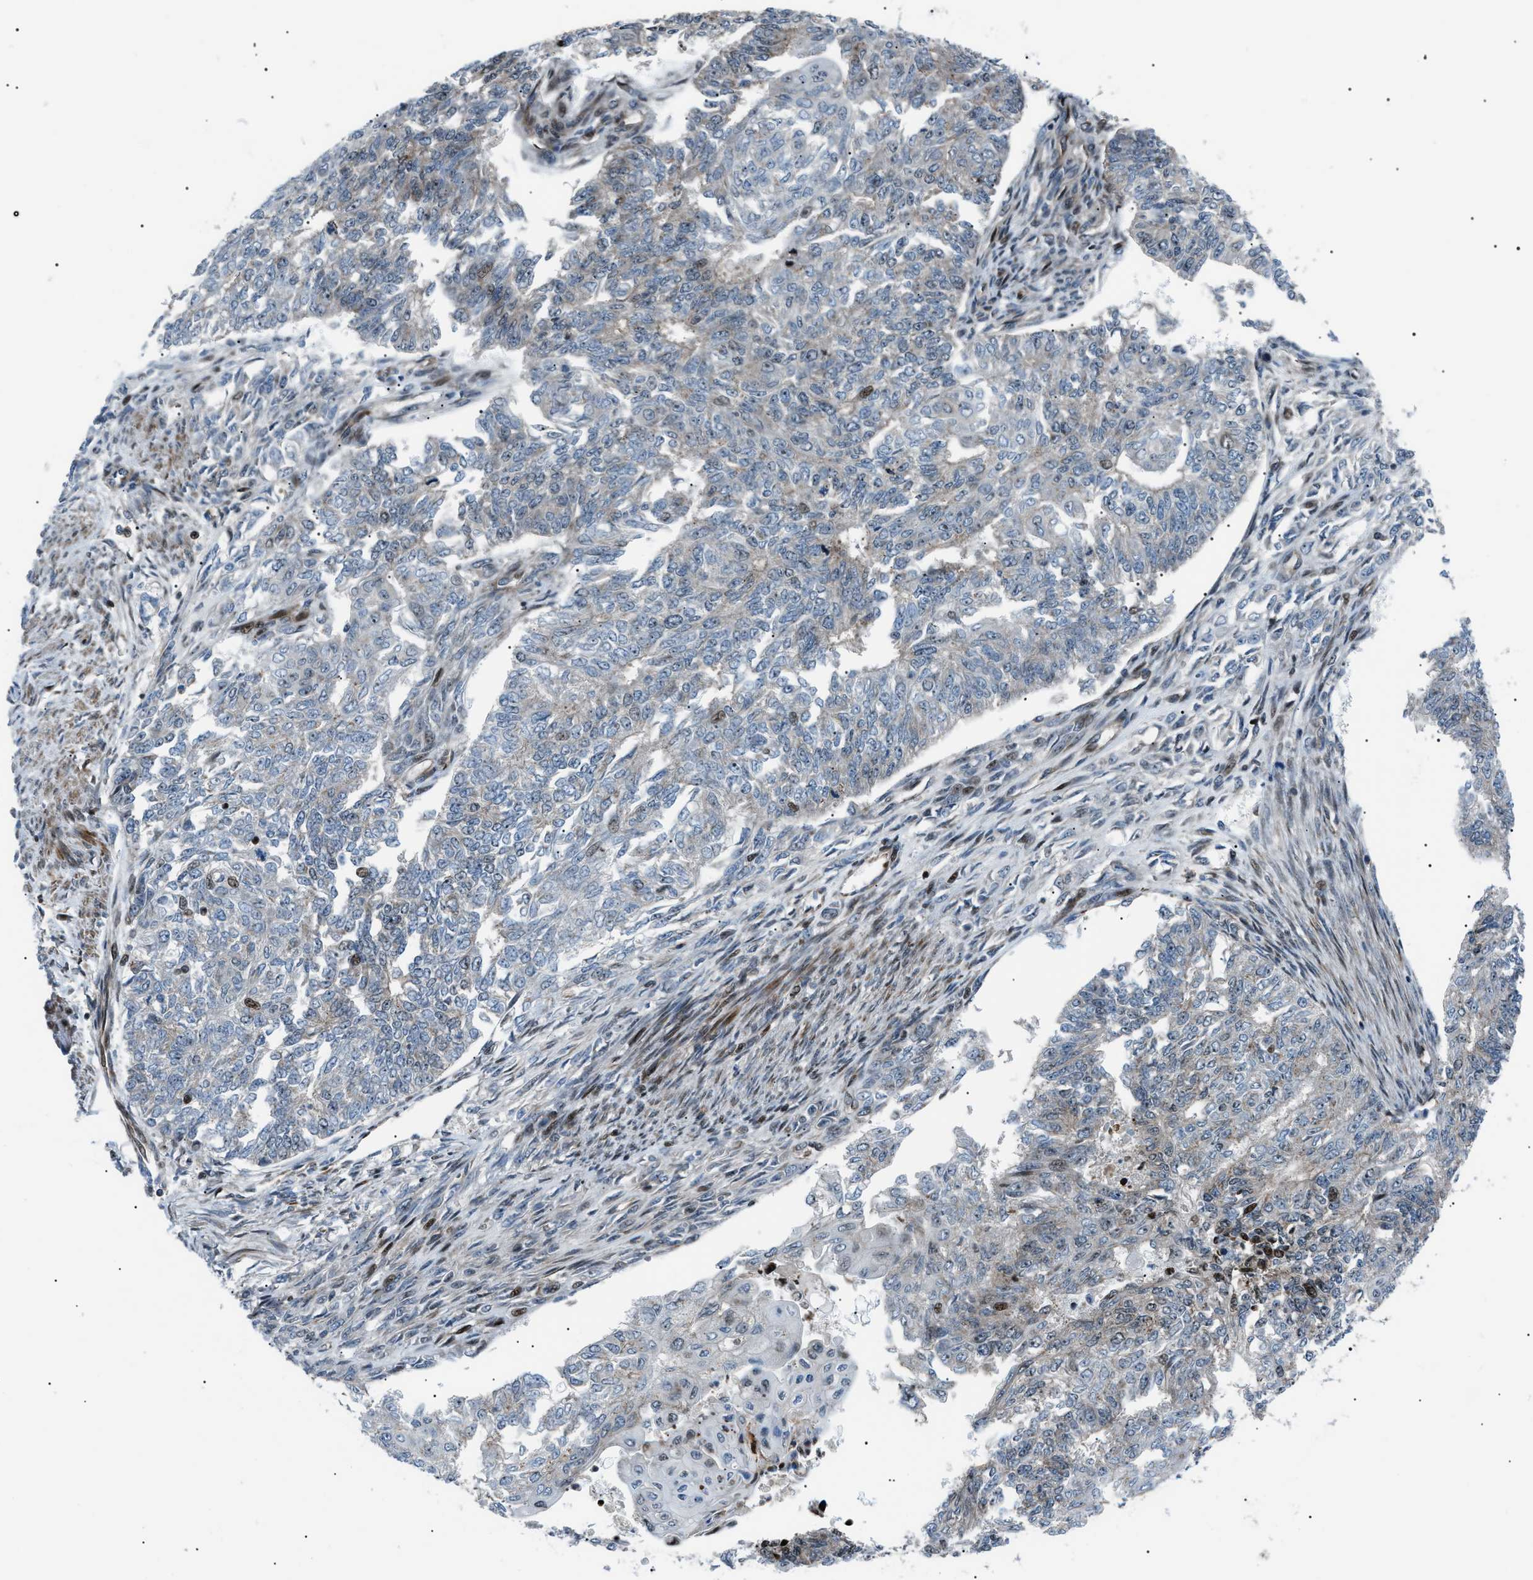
{"staining": {"intensity": "negative", "quantity": "none", "location": "none"}, "tissue": "endometrial cancer", "cell_type": "Tumor cells", "image_type": "cancer", "snomed": [{"axis": "morphology", "description": "Adenocarcinoma, NOS"}, {"axis": "topography", "description": "Endometrium"}], "caption": "Immunohistochemistry photomicrograph of adenocarcinoma (endometrial) stained for a protein (brown), which demonstrates no positivity in tumor cells.", "gene": "PRKX", "patient": {"sex": "female", "age": 32}}